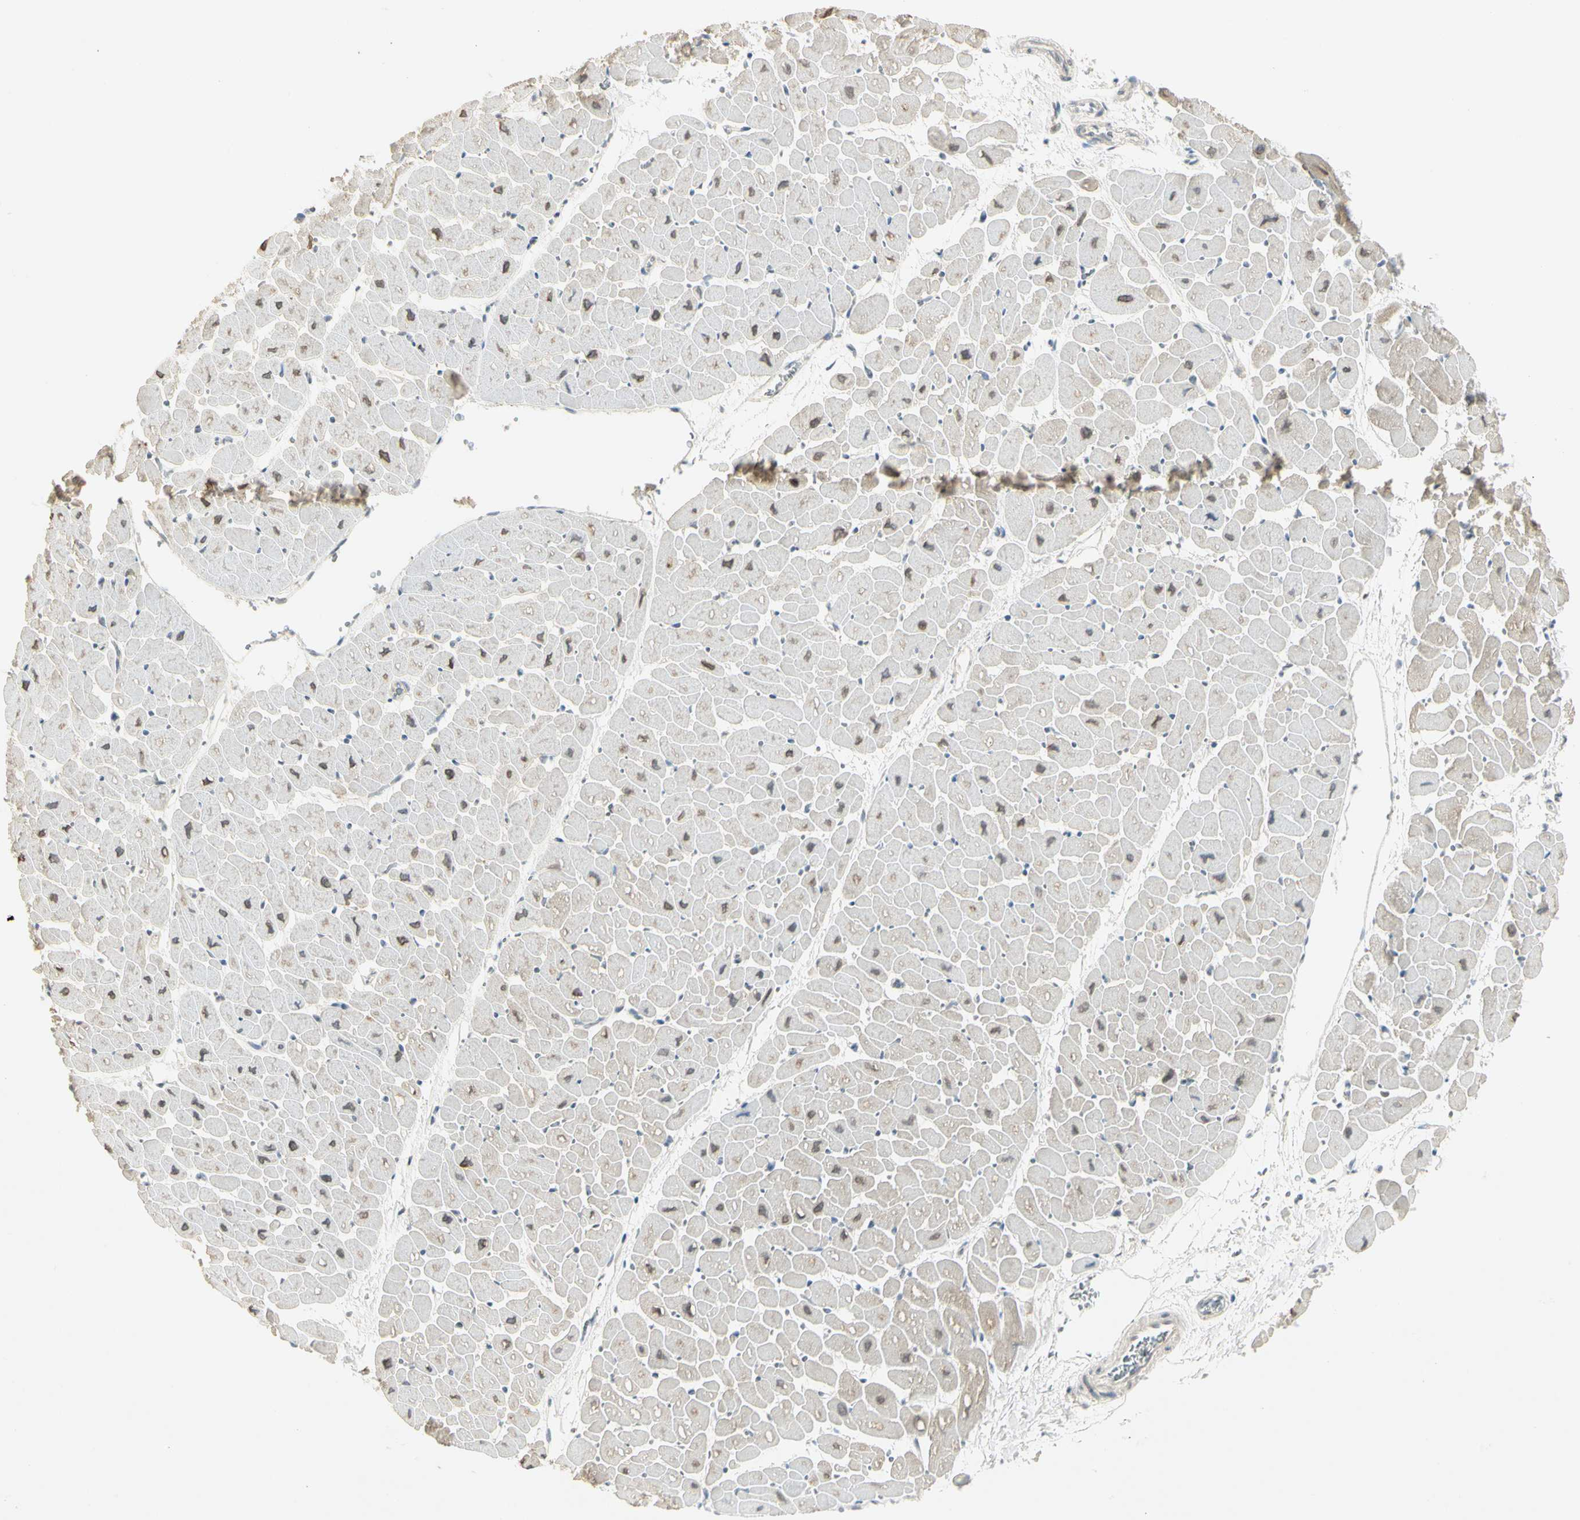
{"staining": {"intensity": "weak", "quantity": "<25%", "location": "cytoplasmic/membranous,nuclear"}, "tissue": "heart muscle", "cell_type": "Cardiomyocytes", "image_type": "normal", "snomed": [{"axis": "morphology", "description": "Normal tissue, NOS"}, {"axis": "topography", "description": "Heart"}], "caption": "Immunohistochemical staining of benign human heart muscle demonstrates no significant positivity in cardiomyocytes.", "gene": "PITX1", "patient": {"sex": "male", "age": 45}}